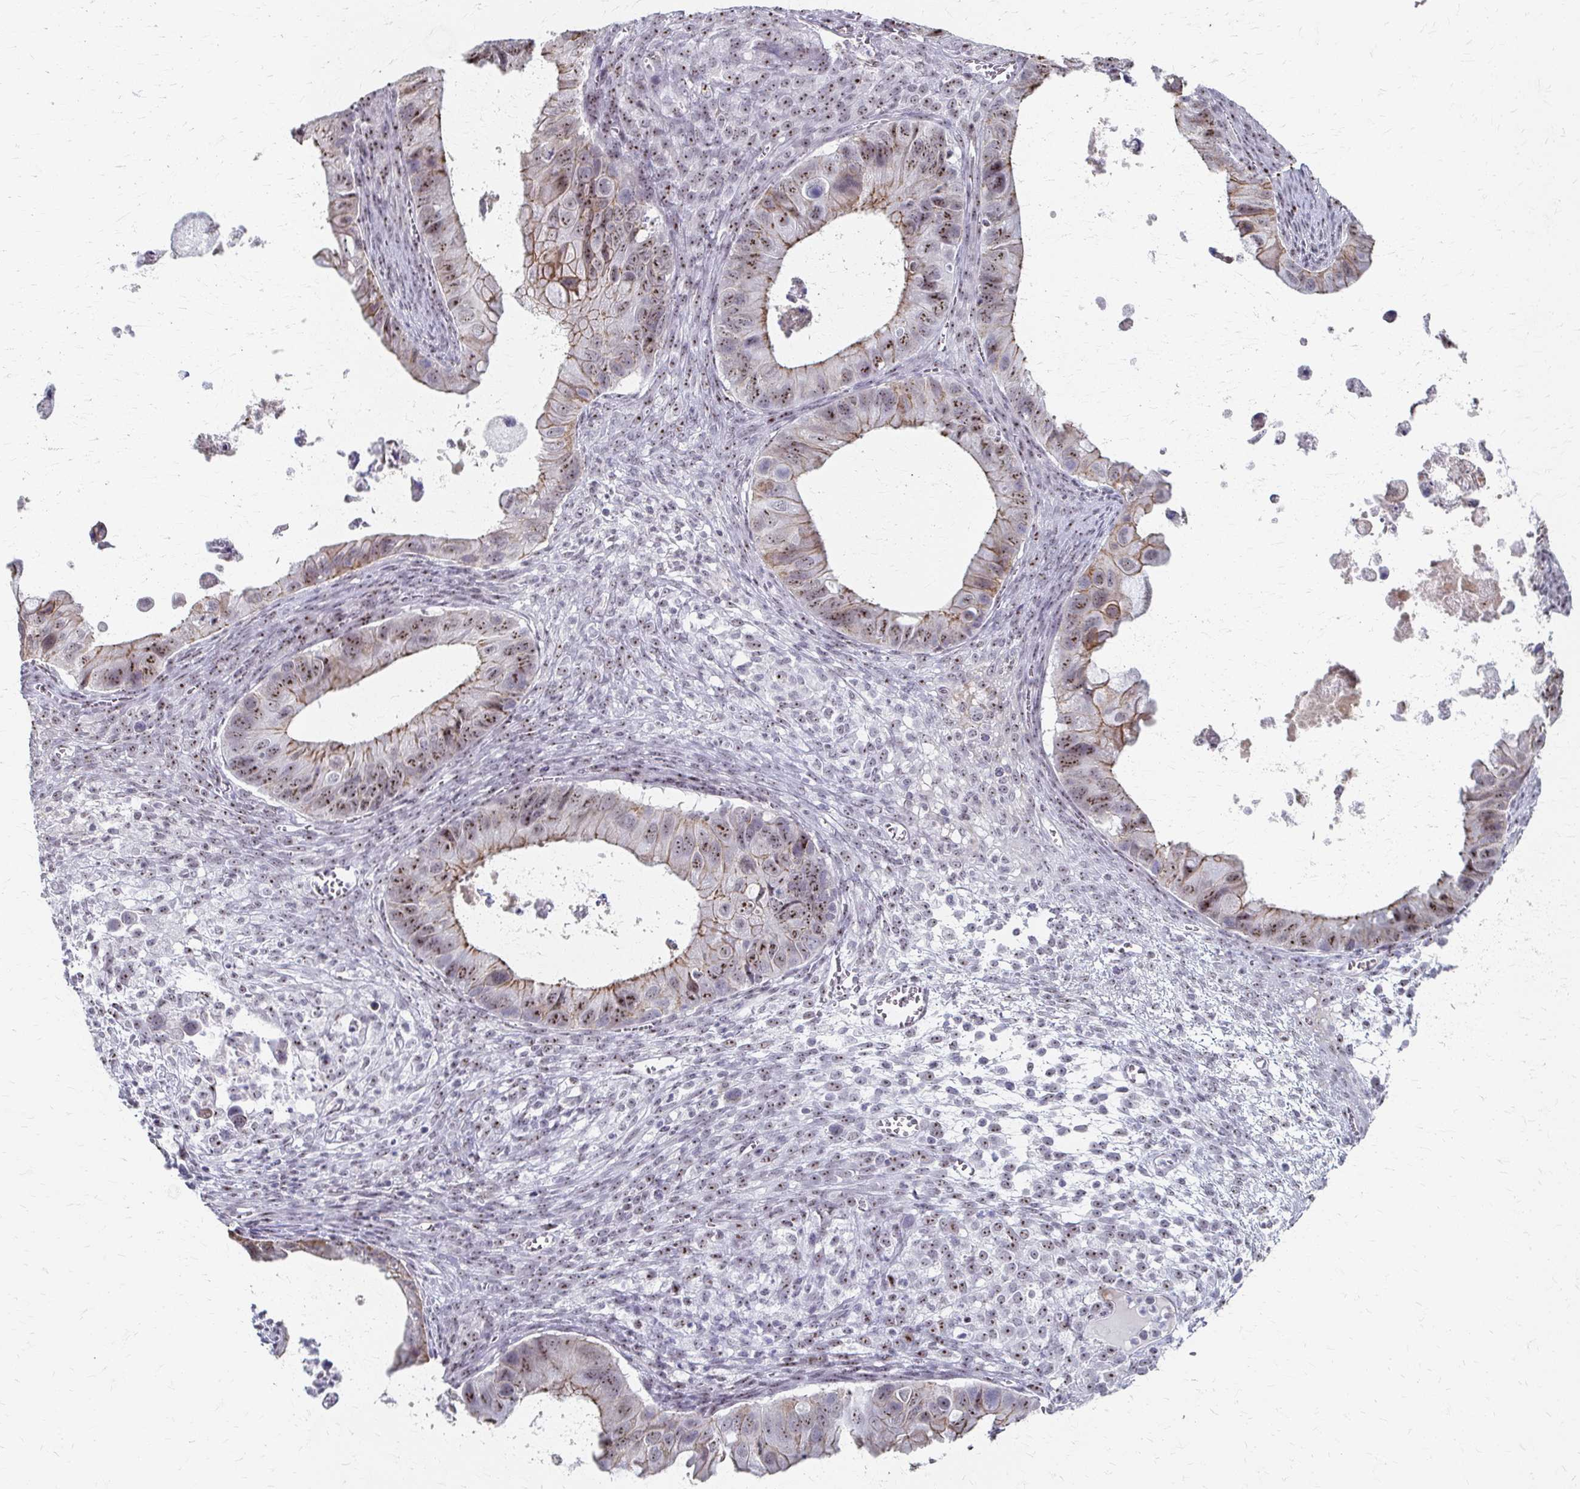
{"staining": {"intensity": "moderate", "quantity": ">75%", "location": "cytoplasmic/membranous,nuclear"}, "tissue": "ovarian cancer", "cell_type": "Tumor cells", "image_type": "cancer", "snomed": [{"axis": "morphology", "description": "Cystadenocarcinoma, mucinous, NOS"}, {"axis": "topography", "description": "Ovary"}], "caption": "Ovarian mucinous cystadenocarcinoma stained with IHC shows moderate cytoplasmic/membranous and nuclear positivity in approximately >75% of tumor cells.", "gene": "PES1", "patient": {"sex": "female", "age": 64}}